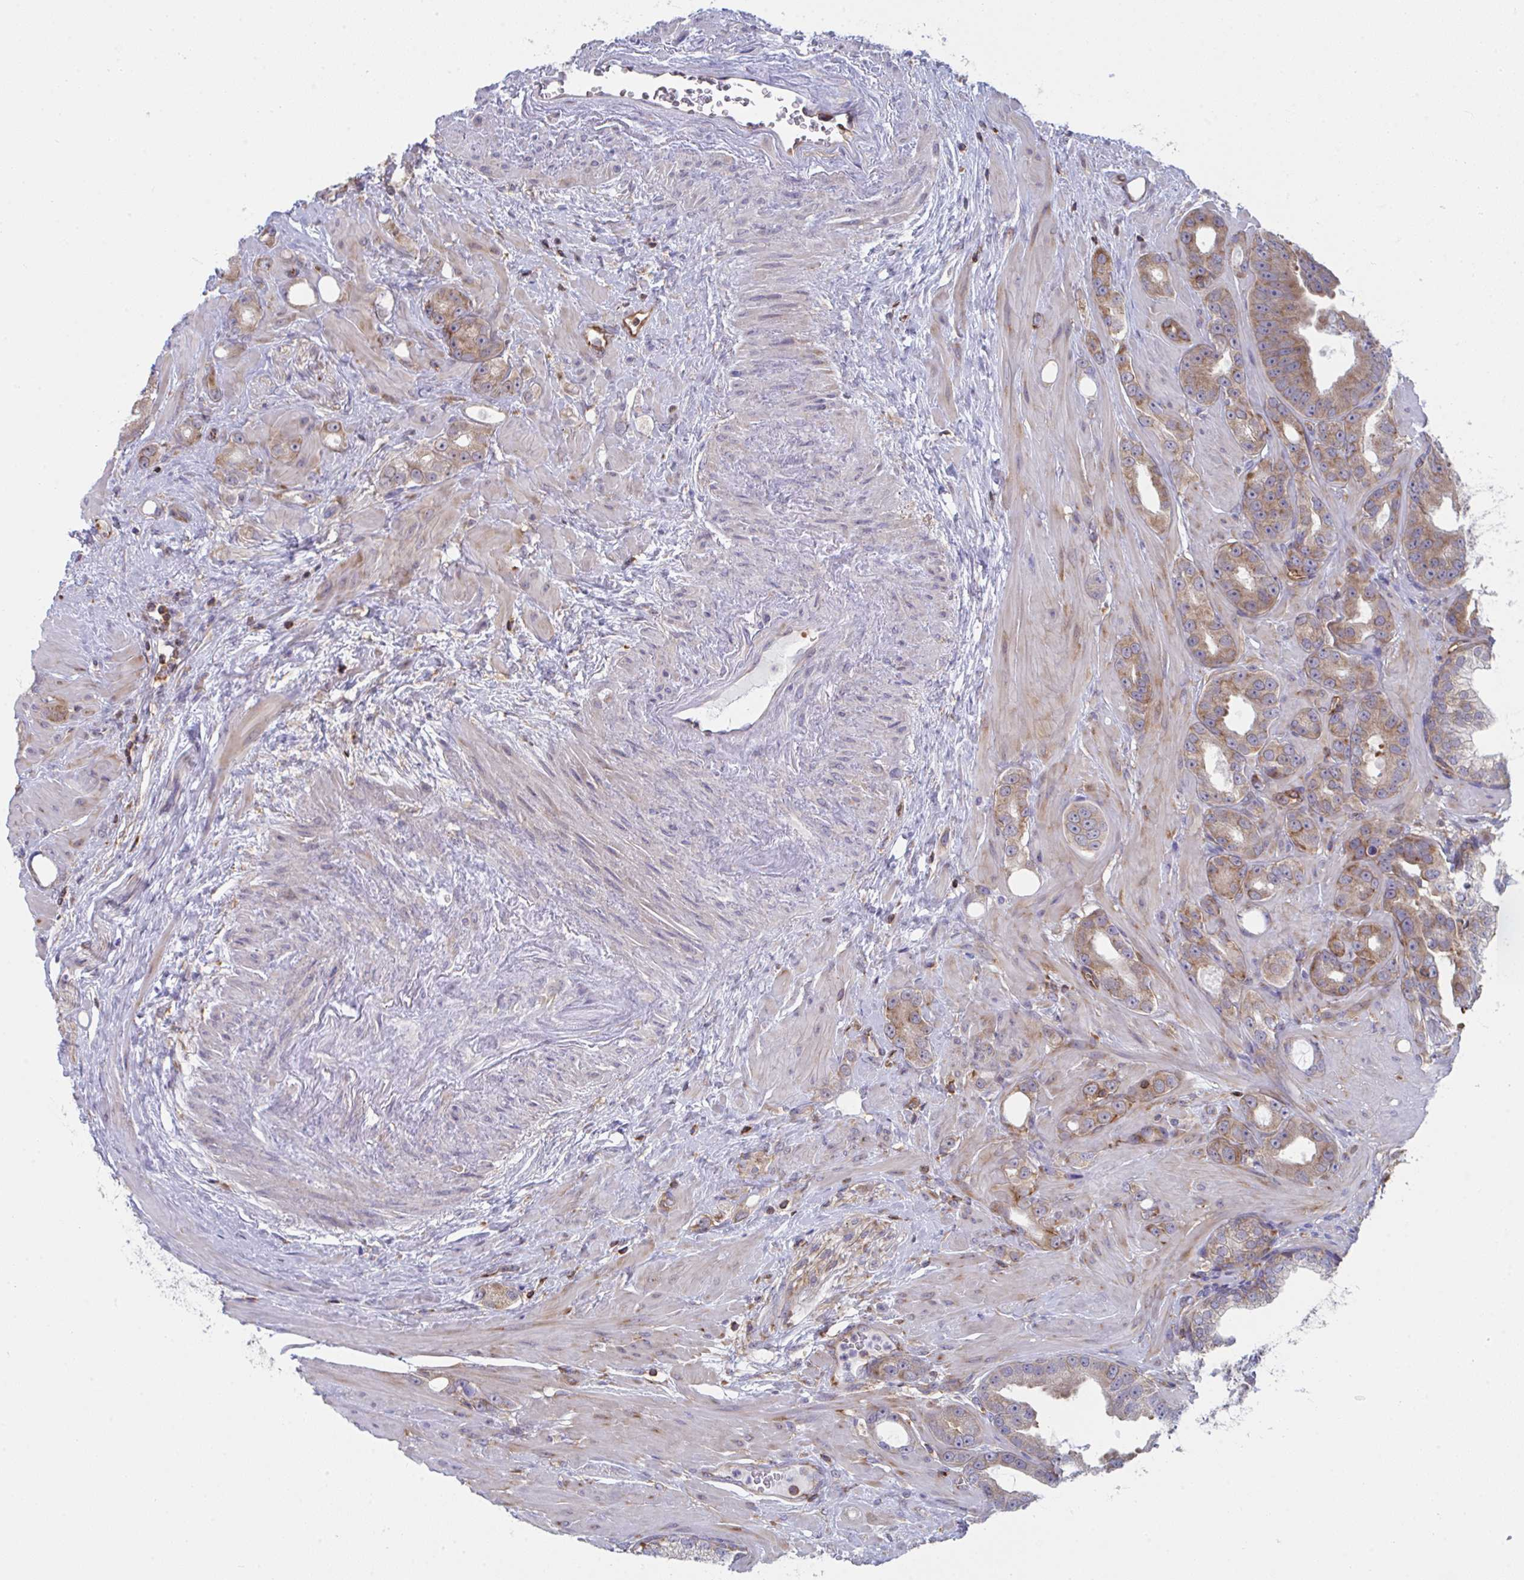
{"staining": {"intensity": "moderate", "quantity": ">75%", "location": "cytoplasmic/membranous"}, "tissue": "prostate cancer", "cell_type": "Tumor cells", "image_type": "cancer", "snomed": [{"axis": "morphology", "description": "Adenocarcinoma, High grade"}, {"axis": "topography", "description": "Prostate"}], "caption": "The photomicrograph exhibits immunohistochemical staining of high-grade adenocarcinoma (prostate). There is moderate cytoplasmic/membranous positivity is seen in approximately >75% of tumor cells.", "gene": "WNK1", "patient": {"sex": "male", "age": 65}}